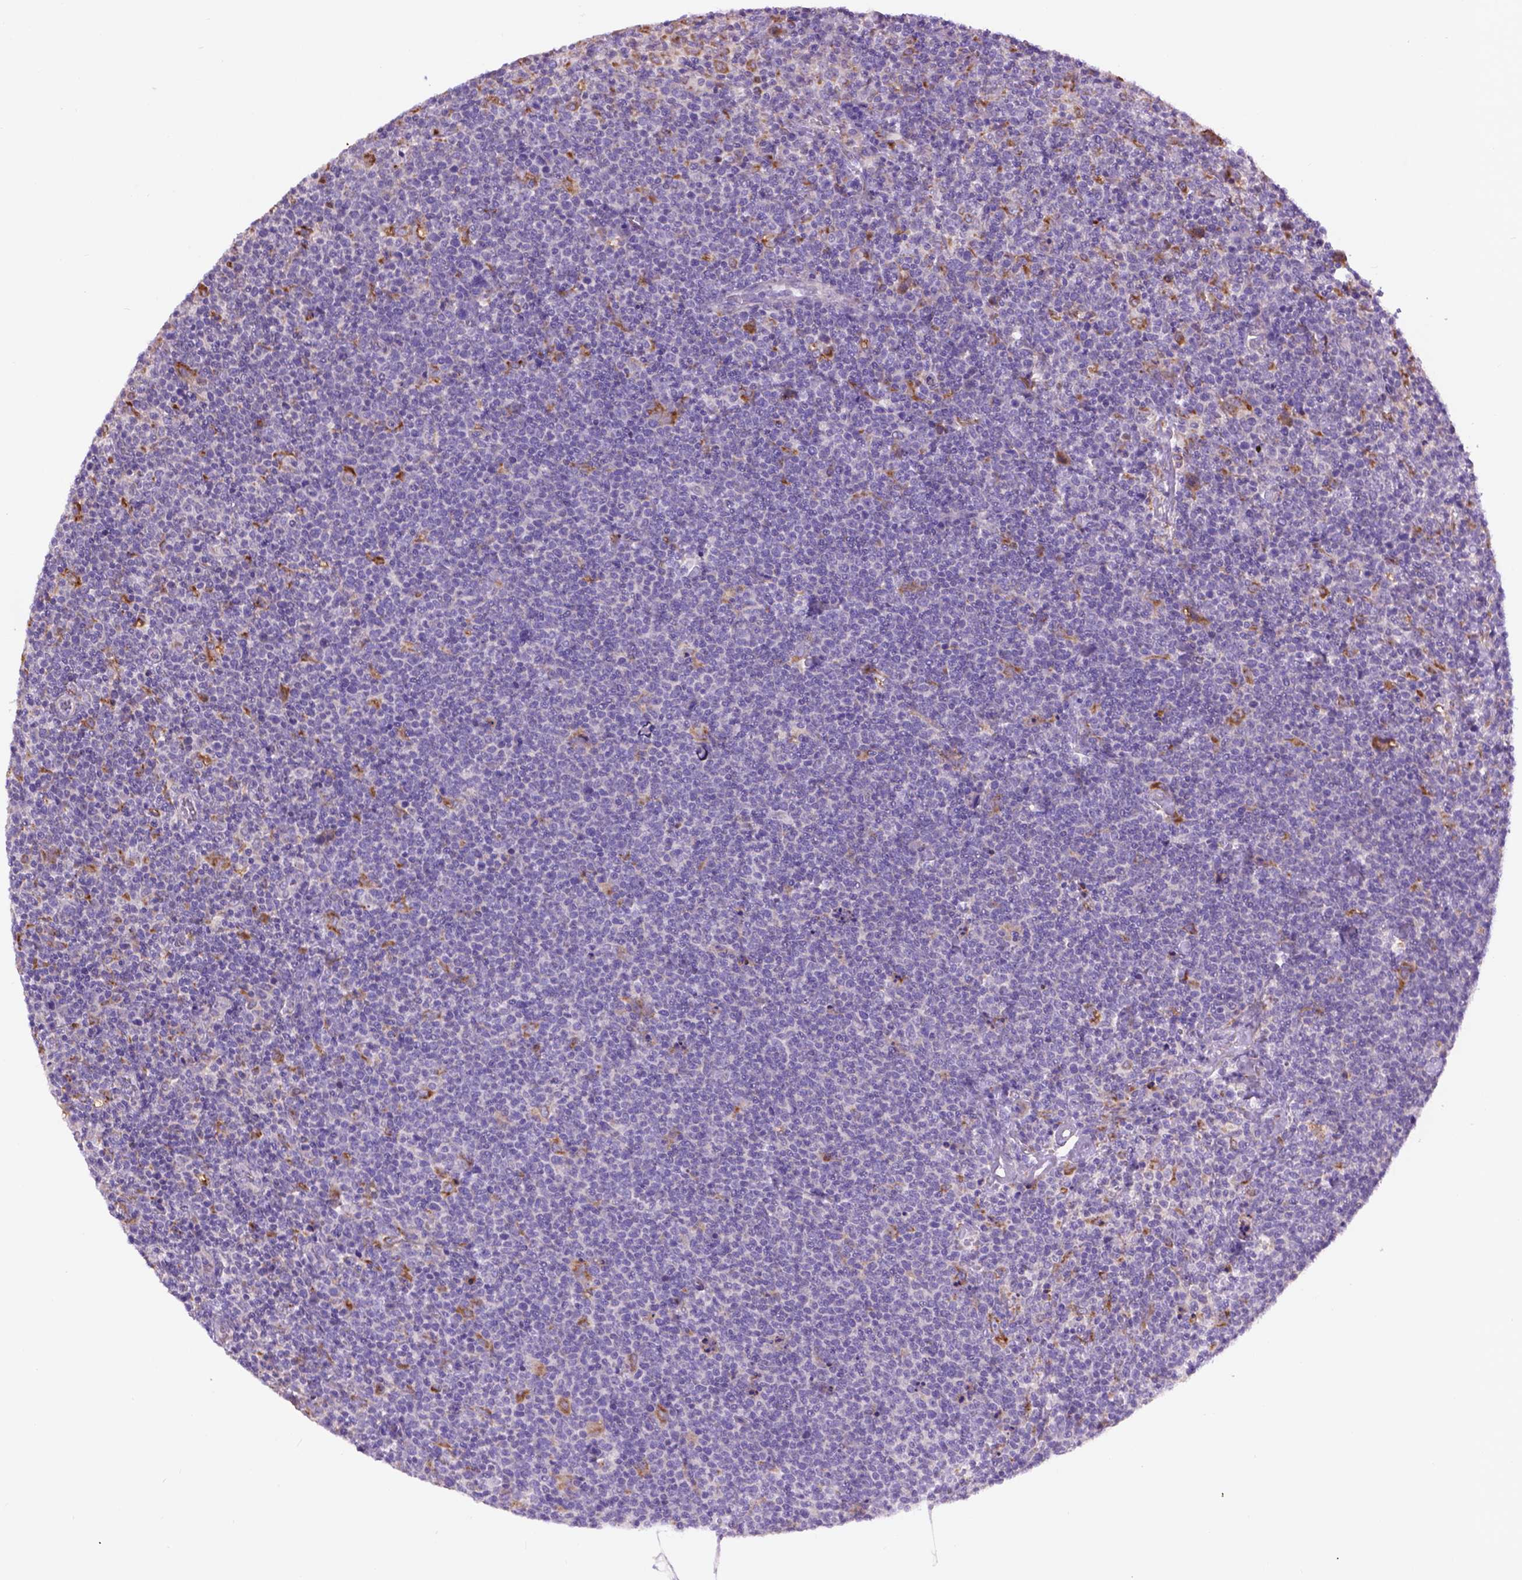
{"staining": {"intensity": "negative", "quantity": "none", "location": "none"}, "tissue": "lymphoma", "cell_type": "Tumor cells", "image_type": "cancer", "snomed": [{"axis": "morphology", "description": "Malignant lymphoma, non-Hodgkin's type, High grade"}, {"axis": "topography", "description": "Lymph node"}], "caption": "Tumor cells are negative for protein expression in human lymphoma.", "gene": "CDH7", "patient": {"sex": "male", "age": 61}}